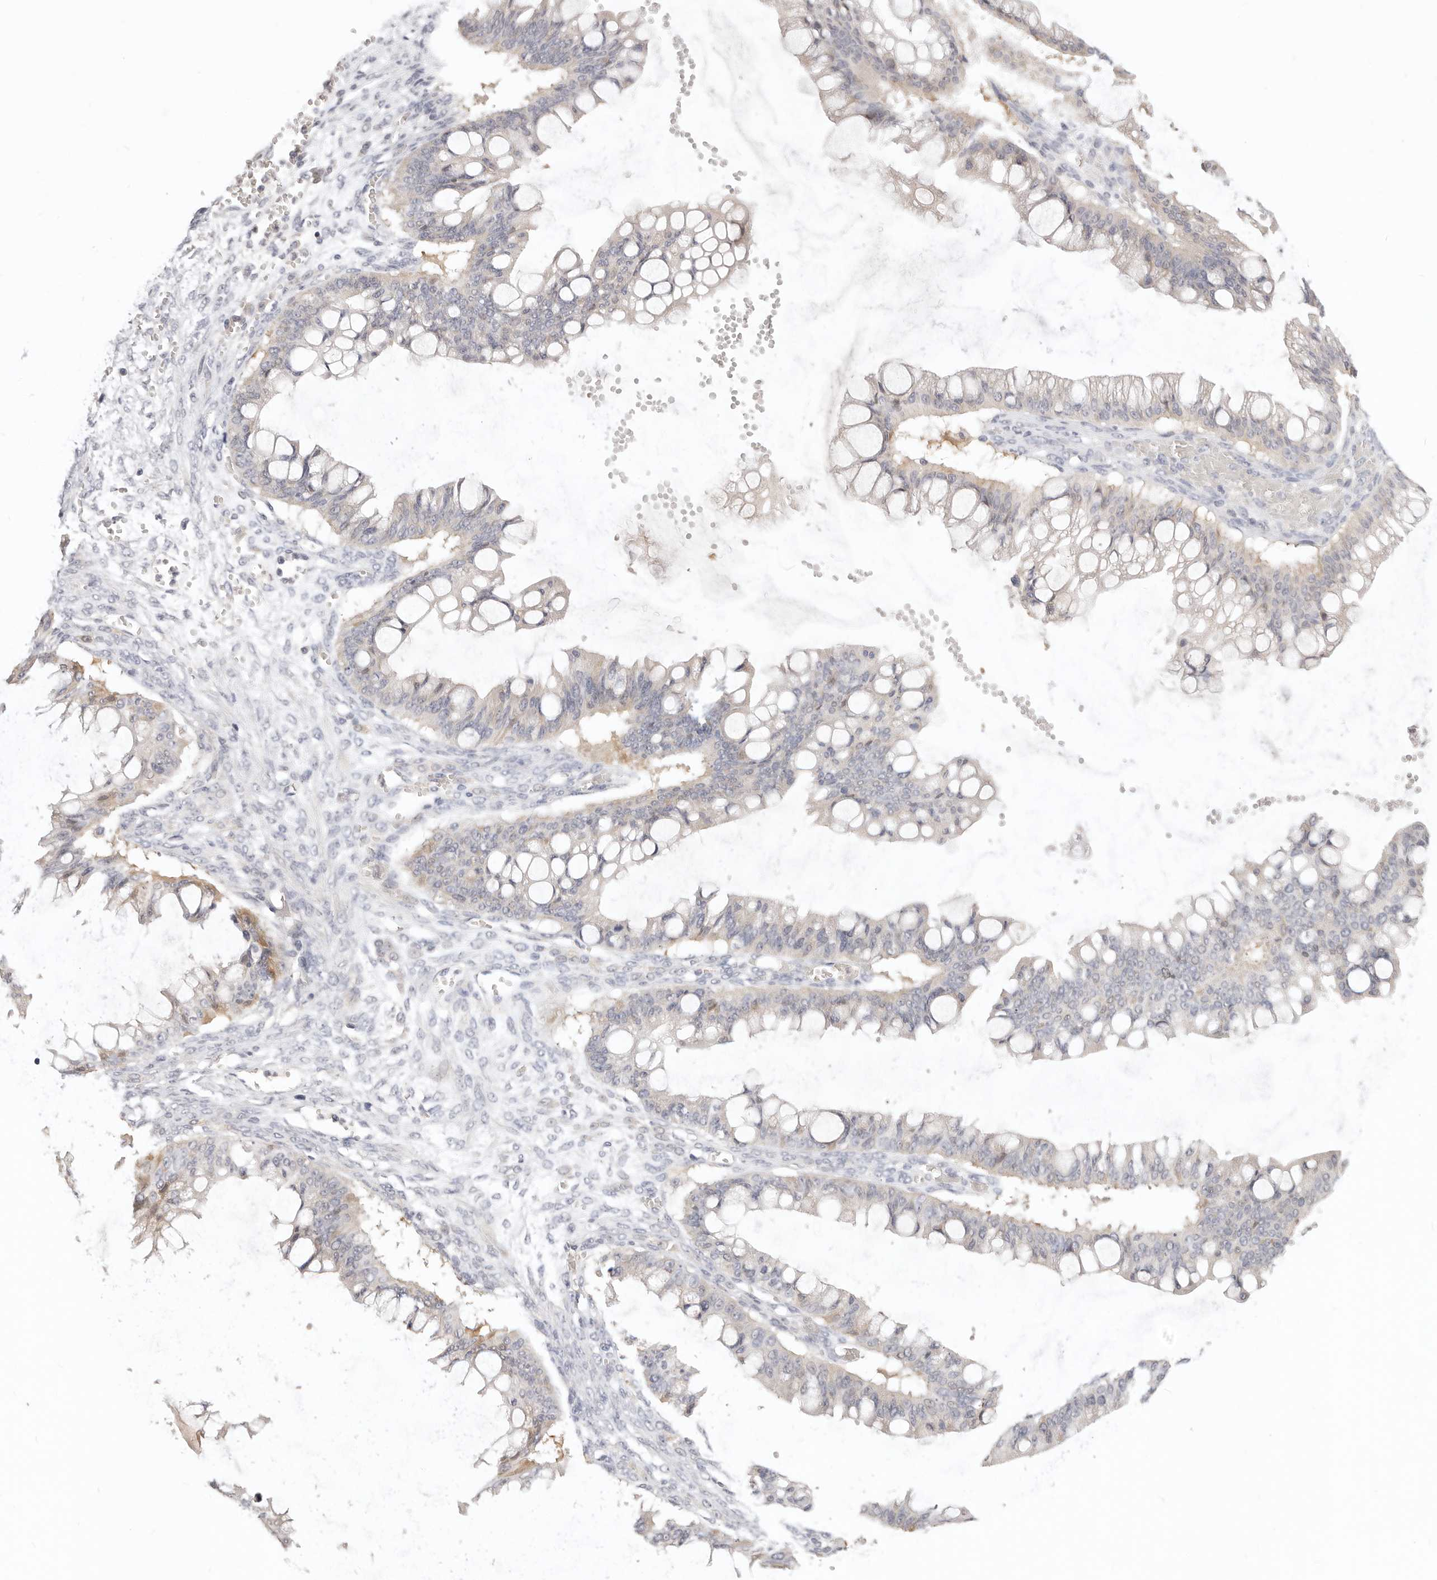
{"staining": {"intensity": "weak", "quantity": "<25%", "location": "cytoplasmic/membranous"}, "tissue": "ovarian cancer", "cell_type": "Tumor cells", "image_type": "cancer", "snomed": [{"axis": "morphology", "description": "Cystadenocarcinoma, mucinous, NOS"}, {"axis": "topography", "description": "Ovary"}], "caption": "Immunohistochemistry (IHC) image of ovarian cancer (mucinous cystadenocarcinoma) stained for a protein (brown), which reveals no positivity in tumor cells.", "gene": "GGPS1", "patient": {"sex": "female", "age": 73}}